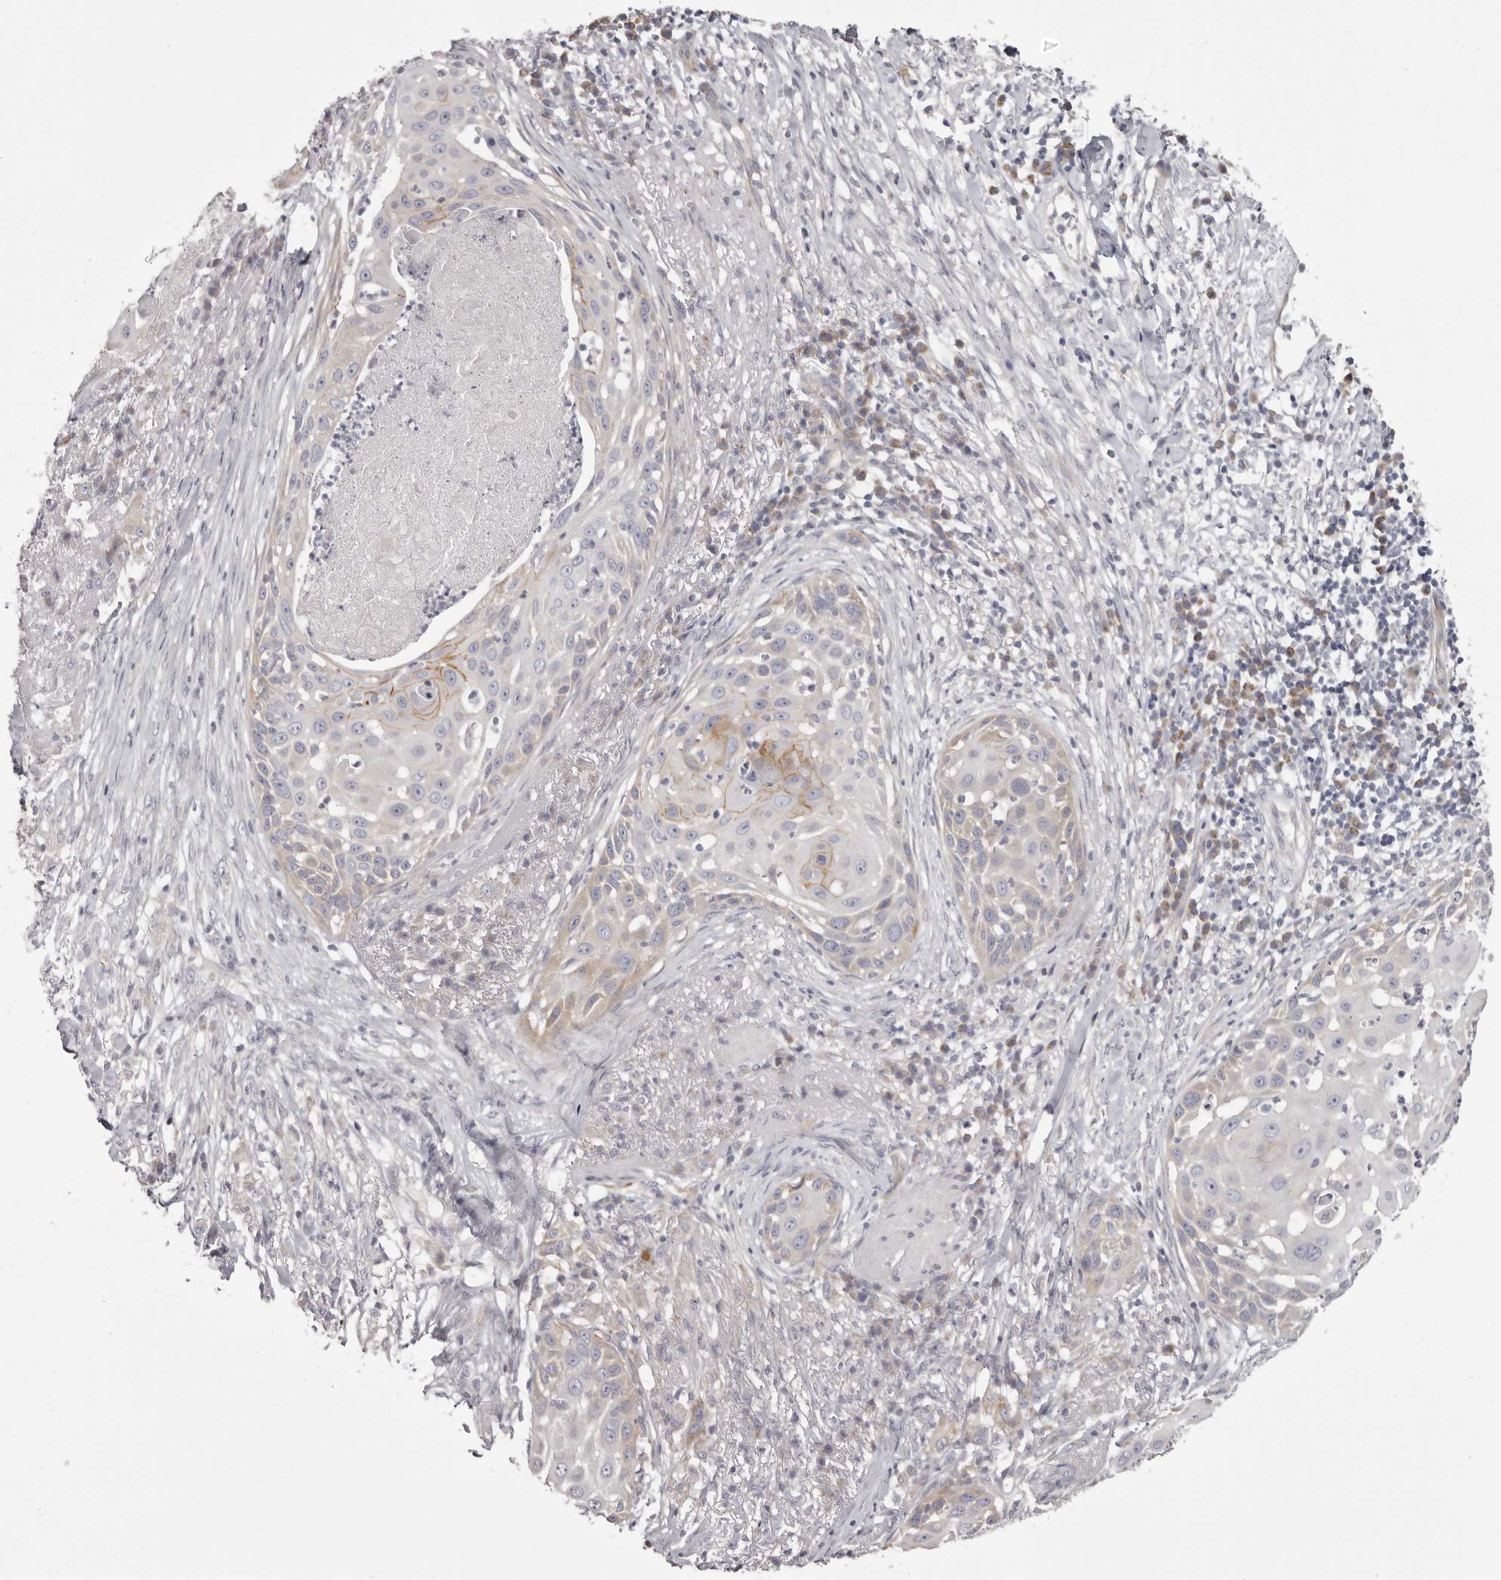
{"staining": {"intensity": "moderate", "quantity": "<25%", "location": "cytoplasmic/membranous"}, "tissue": "skin cancer", "cell_type": "Tumor cells", "image_type": "cancer", "snomed": [{"axis": "morphology", "description": "Squamous cell carcinoma, NOS"}, {"axis": "topography", "description": "Skin"}], "caption": "A high-resolution micrograph shows immunohistochemistry (IHC) staining of skin squamous cell carcinoma, which reveals moderate cytoplasmic/membranous positivity in about <25% of tumor cells.", "gene": "OTUD3", "patient": {"sex": "female", "age": 44}}